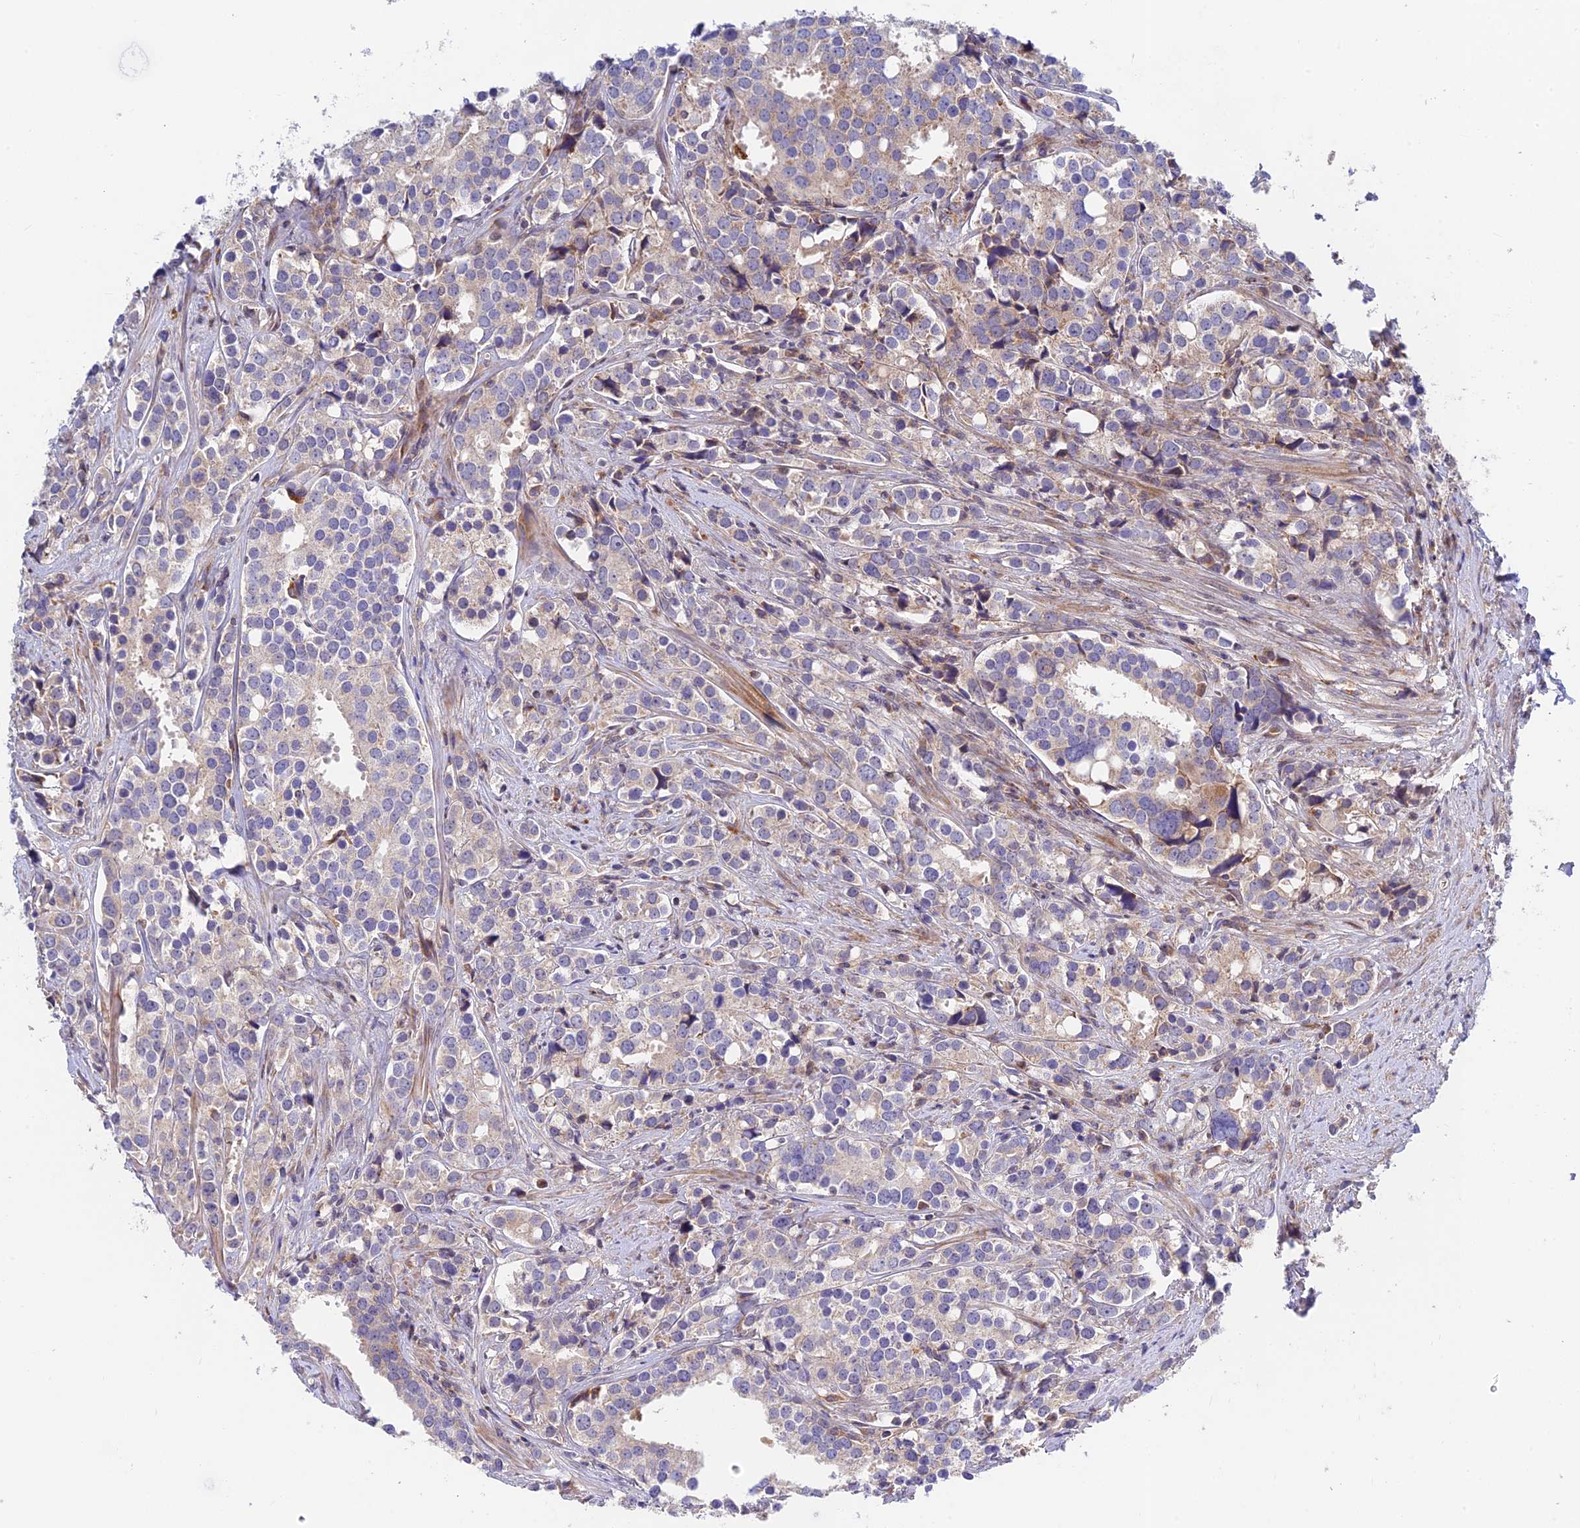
{"staining": {"intensity": "weak", "quantity": "<25%", "location": "cytoplasmic/membranous"}, "tissue": "prostate cancer", "cell_type": "Tumor cells", "image_type": "cancer", "snomed": [{"axis": "morphology", "description": "Adenocarcinoma, High grade"}, {"axis": "topography", "description": "Prostate"}], "caption": "This is an immunohistochemistry micrograph of adenocarcinoma (high-grade) (prostate). There is no expression in tumor cells.", "gene": "FUOM", "patient": {"sex": "male", "age": 71}}